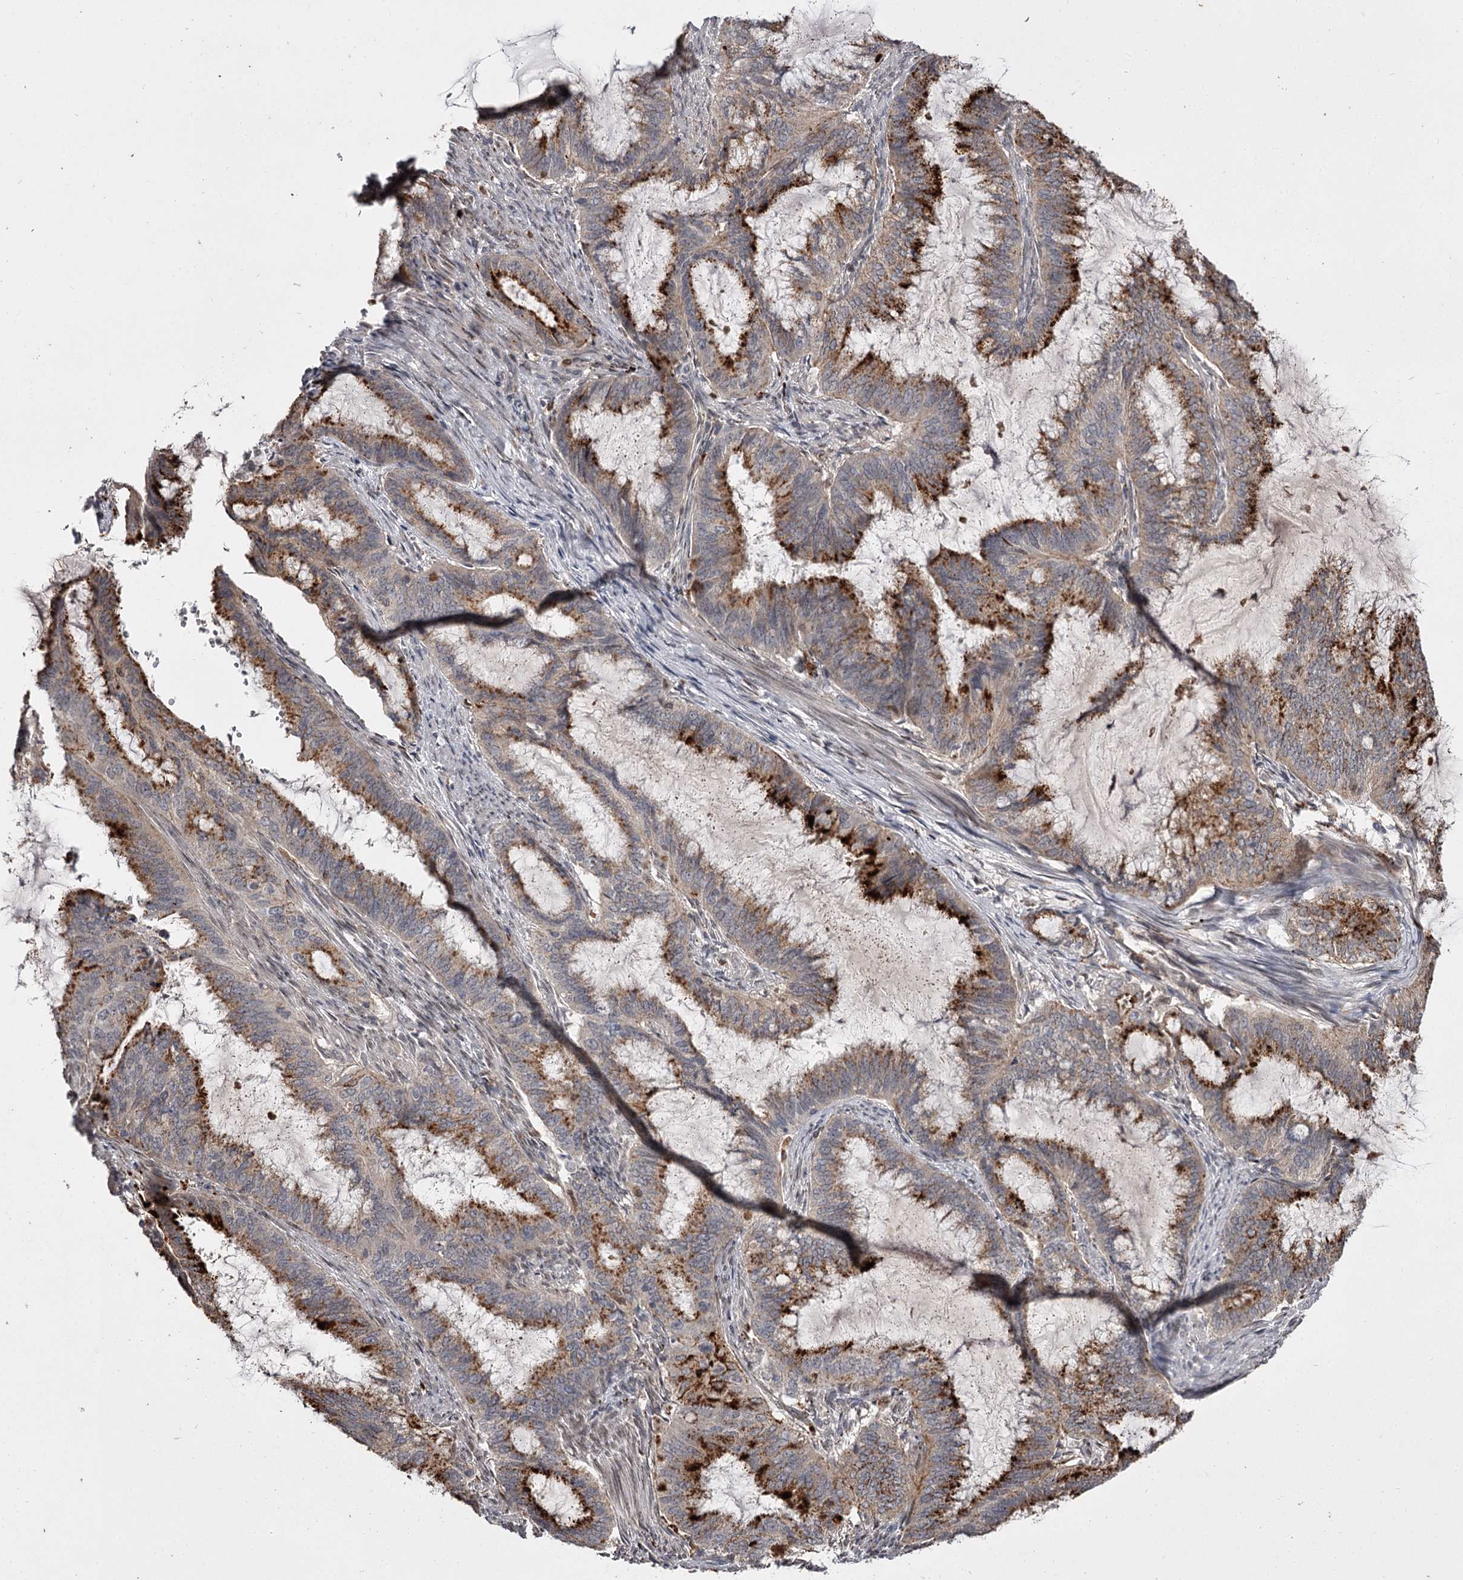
{"staining": {"intensity": "moderate", "quantity": "25%-75%", "location": "cytoplasmic/membranous"}, "tissue": "endometrial cancer", "cell_type": "Tumor cells", "image_type": "cancer", "snomed": [{"axis": "morphology", "description": "Adenocarcinoma, NOS"}, {"axis": "topography", "description": "Endometrium"}], "caption": "High-magnification brightfield microscopy of endometrial adenocarcinoma stained with DAB (3,3'-diaminobenzidine) (brown) and counterstained with hematoxylin (blue). tumor cells exhibit moderate cytoplasmic/membranous expression is seen in about25%-75% of cells.", "gene": "SLC32A1", "patient": {"sex": "female", "age": 51}}